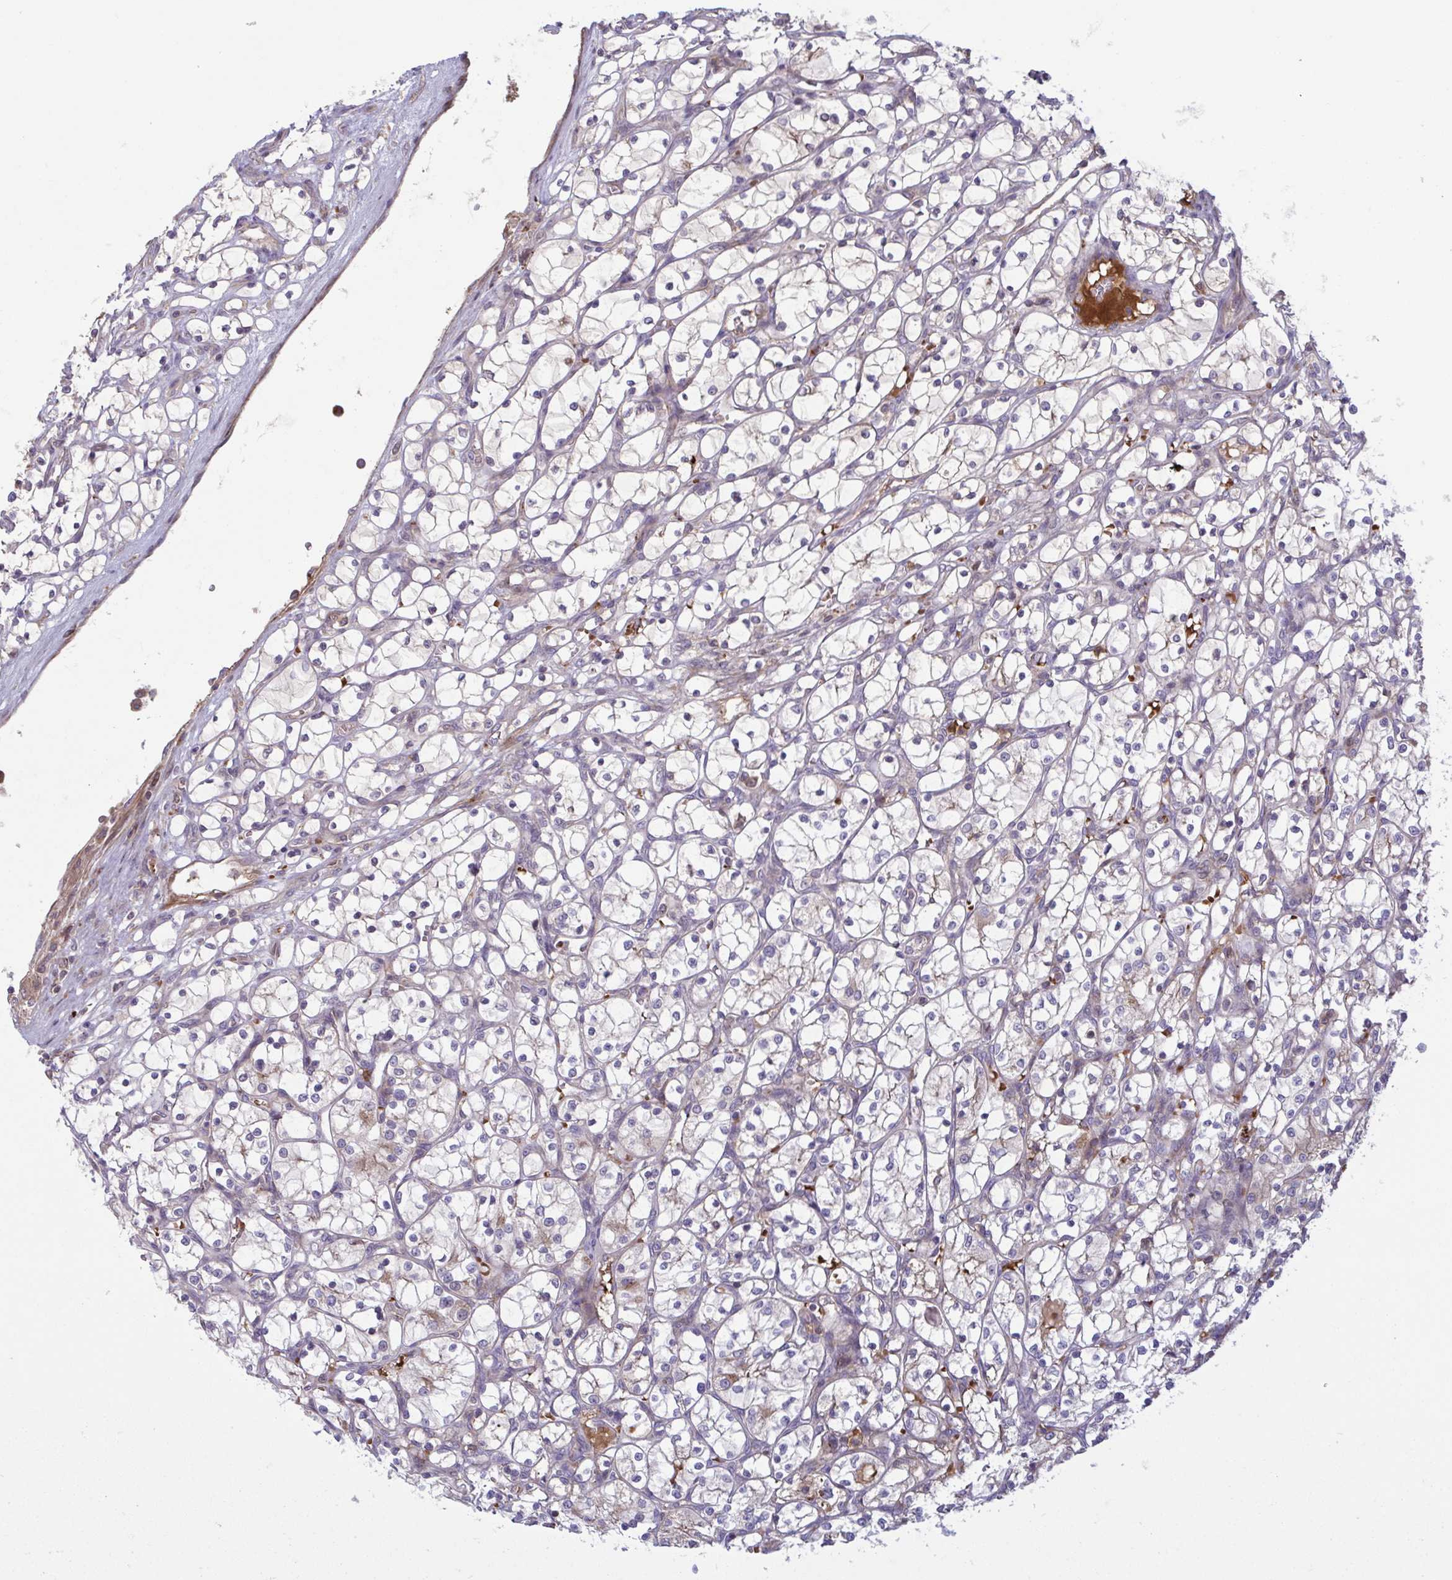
{"staining": {"intensity": "moderate", "quantity": "<25%", "location": "cytoplasmic/membranous"}, "tissue": "renal cancer", "cell_type": "Tumor cells", "image_type": "cancer", "snomed": [{"axis": "morphology", "description": "Adenocarcinoma, NOS"}, {"axis": "topography", "description": "Kidney"}], "caption": "This is an image of immunohistochemistry (IHC) staining of renal adenocarcinoma, which shows moderate staining in the cytoplasmic/membranous of tumor cells.", "gene": "IL1R1", "patient": {"sex": "female", "age": 69}}